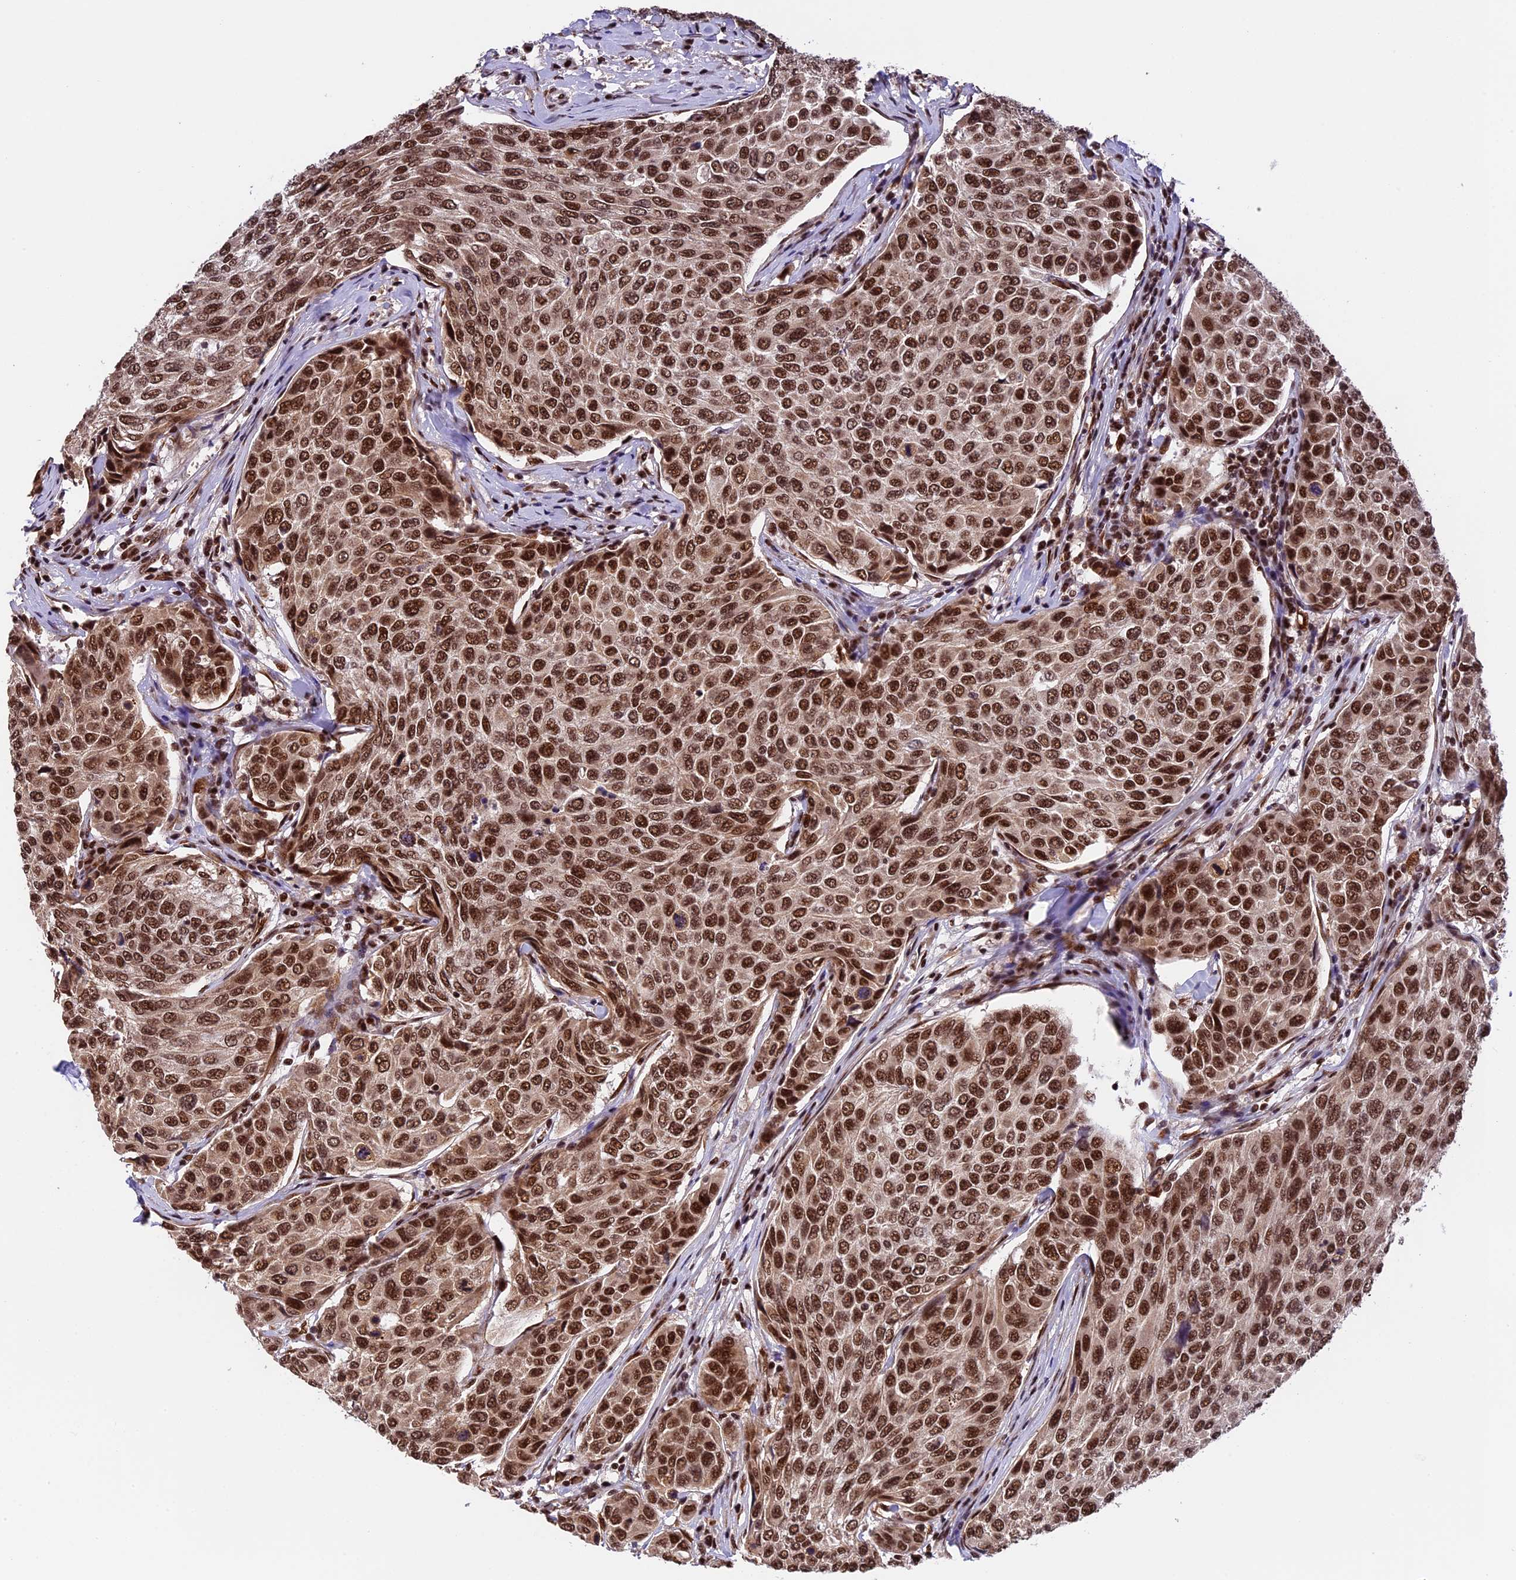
{"staining": {"intensity": "strong", "quantity": ">75%", "location": "nuclear"}, "tissue": "breast cancer", "cell_type": "Tumor cells", "image_type": "cancer", "snomed": [{"axis": "morphology", "description": "Duct carcinoma"}, {"axis": "topography", "description": "Breast"}], "caption": "The micrograph displays a brown stain indicating the presence of a protein in the nuclear of tumor cells in breast intraductal carcinoma.", "gene": "RAMAC", "patient": {"sex": "female", "age": 55}}